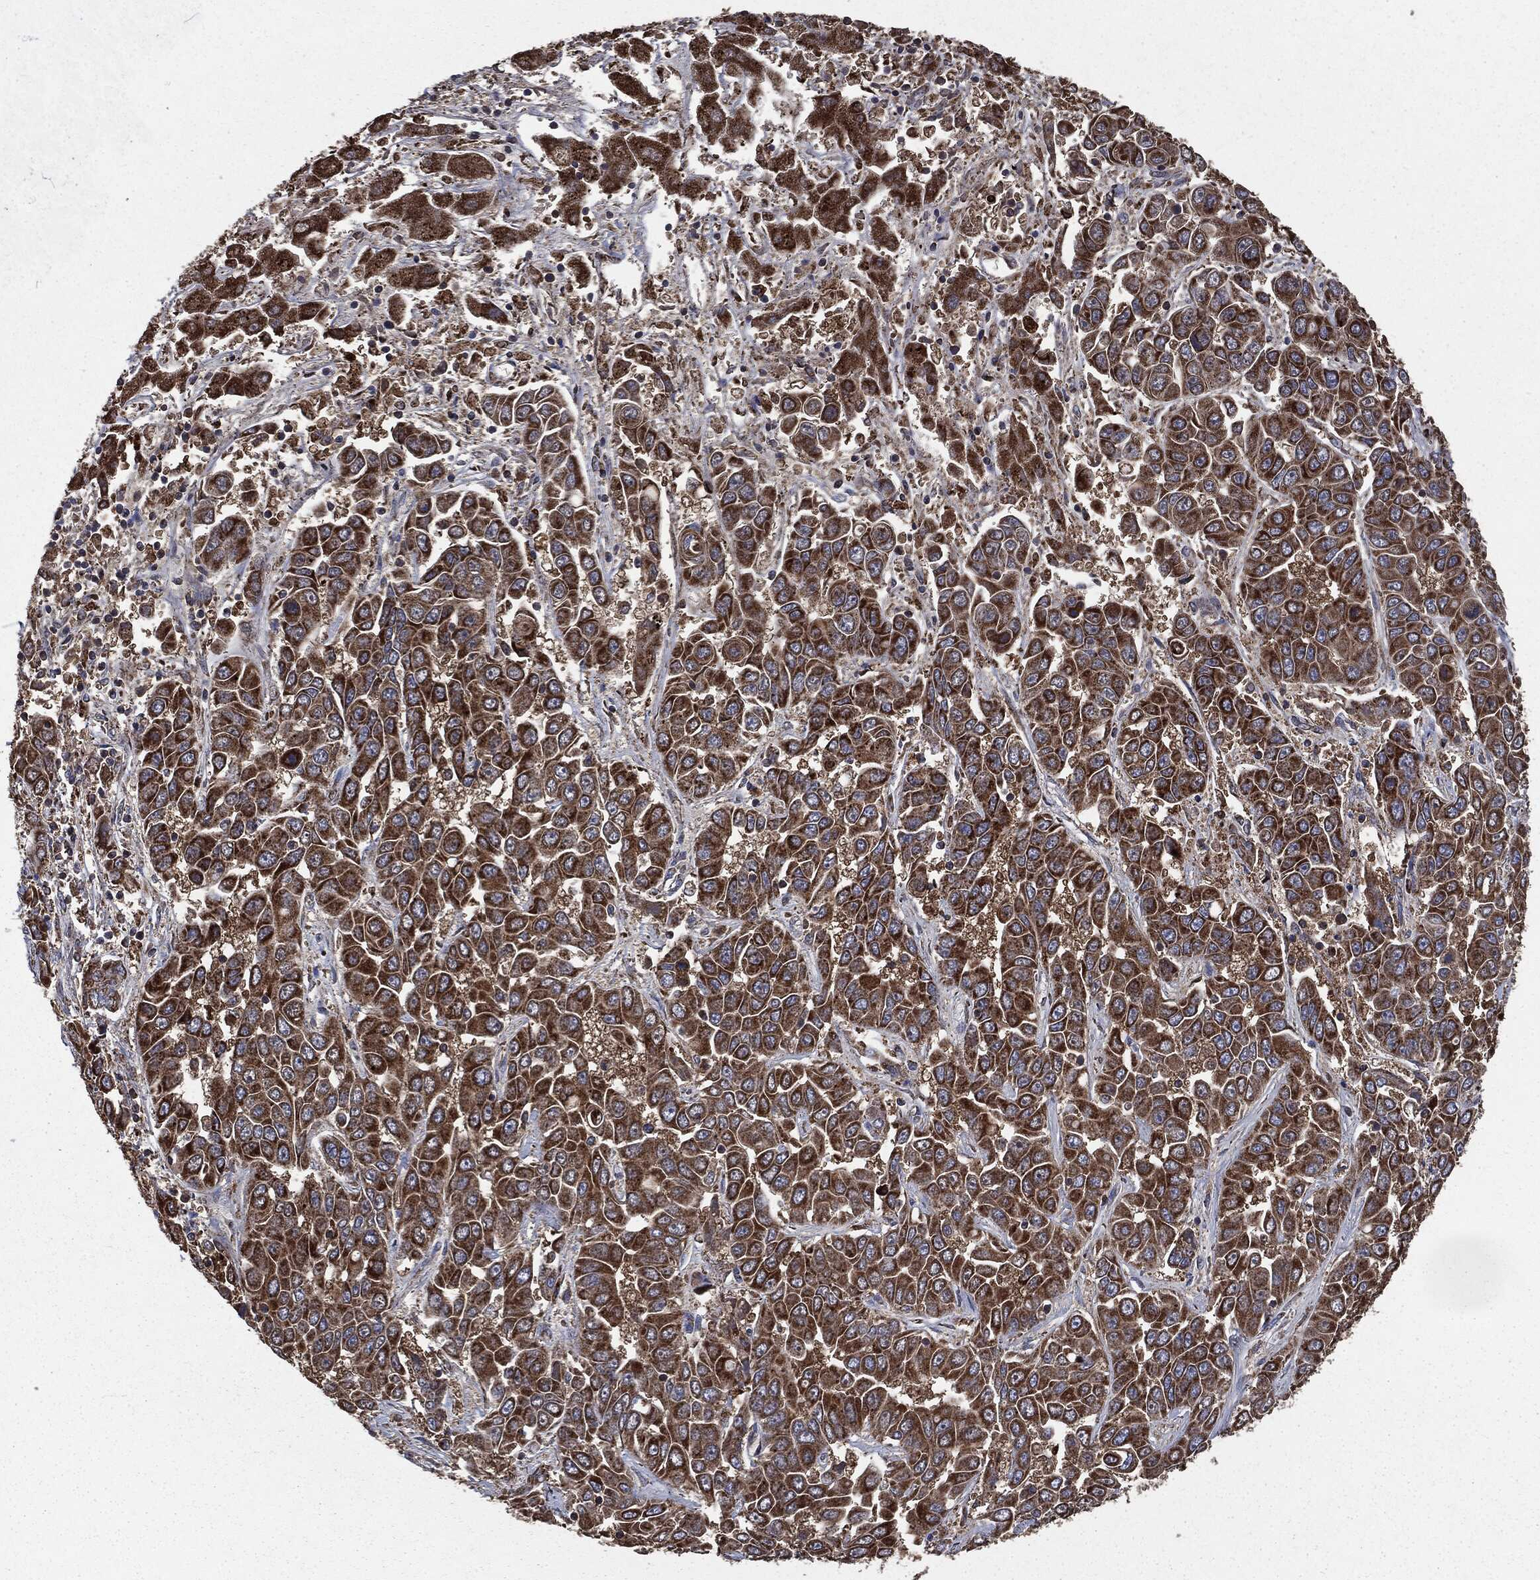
{"staining": {"intensity": "strong", "quantity": ">75%", "location": "cytoplasmic/membranous"}, "tissue": "liver cancer", "cell_type": "Tumor cells", "image_type": "cancer", "snomed": [{"axis": "morphology", "description": "Cholangiocarcinoma"}, {"axis": "topography", "description": "Liver"}], "caption": "A micrograph showing strong cytoplasmic/membranous positivity in about >75% of tumor cells in liver cancer, as visualized by brown immunohistochemical staining.", "gene": "MAPK6", "patient": {"sex": "female", "age": 52}}